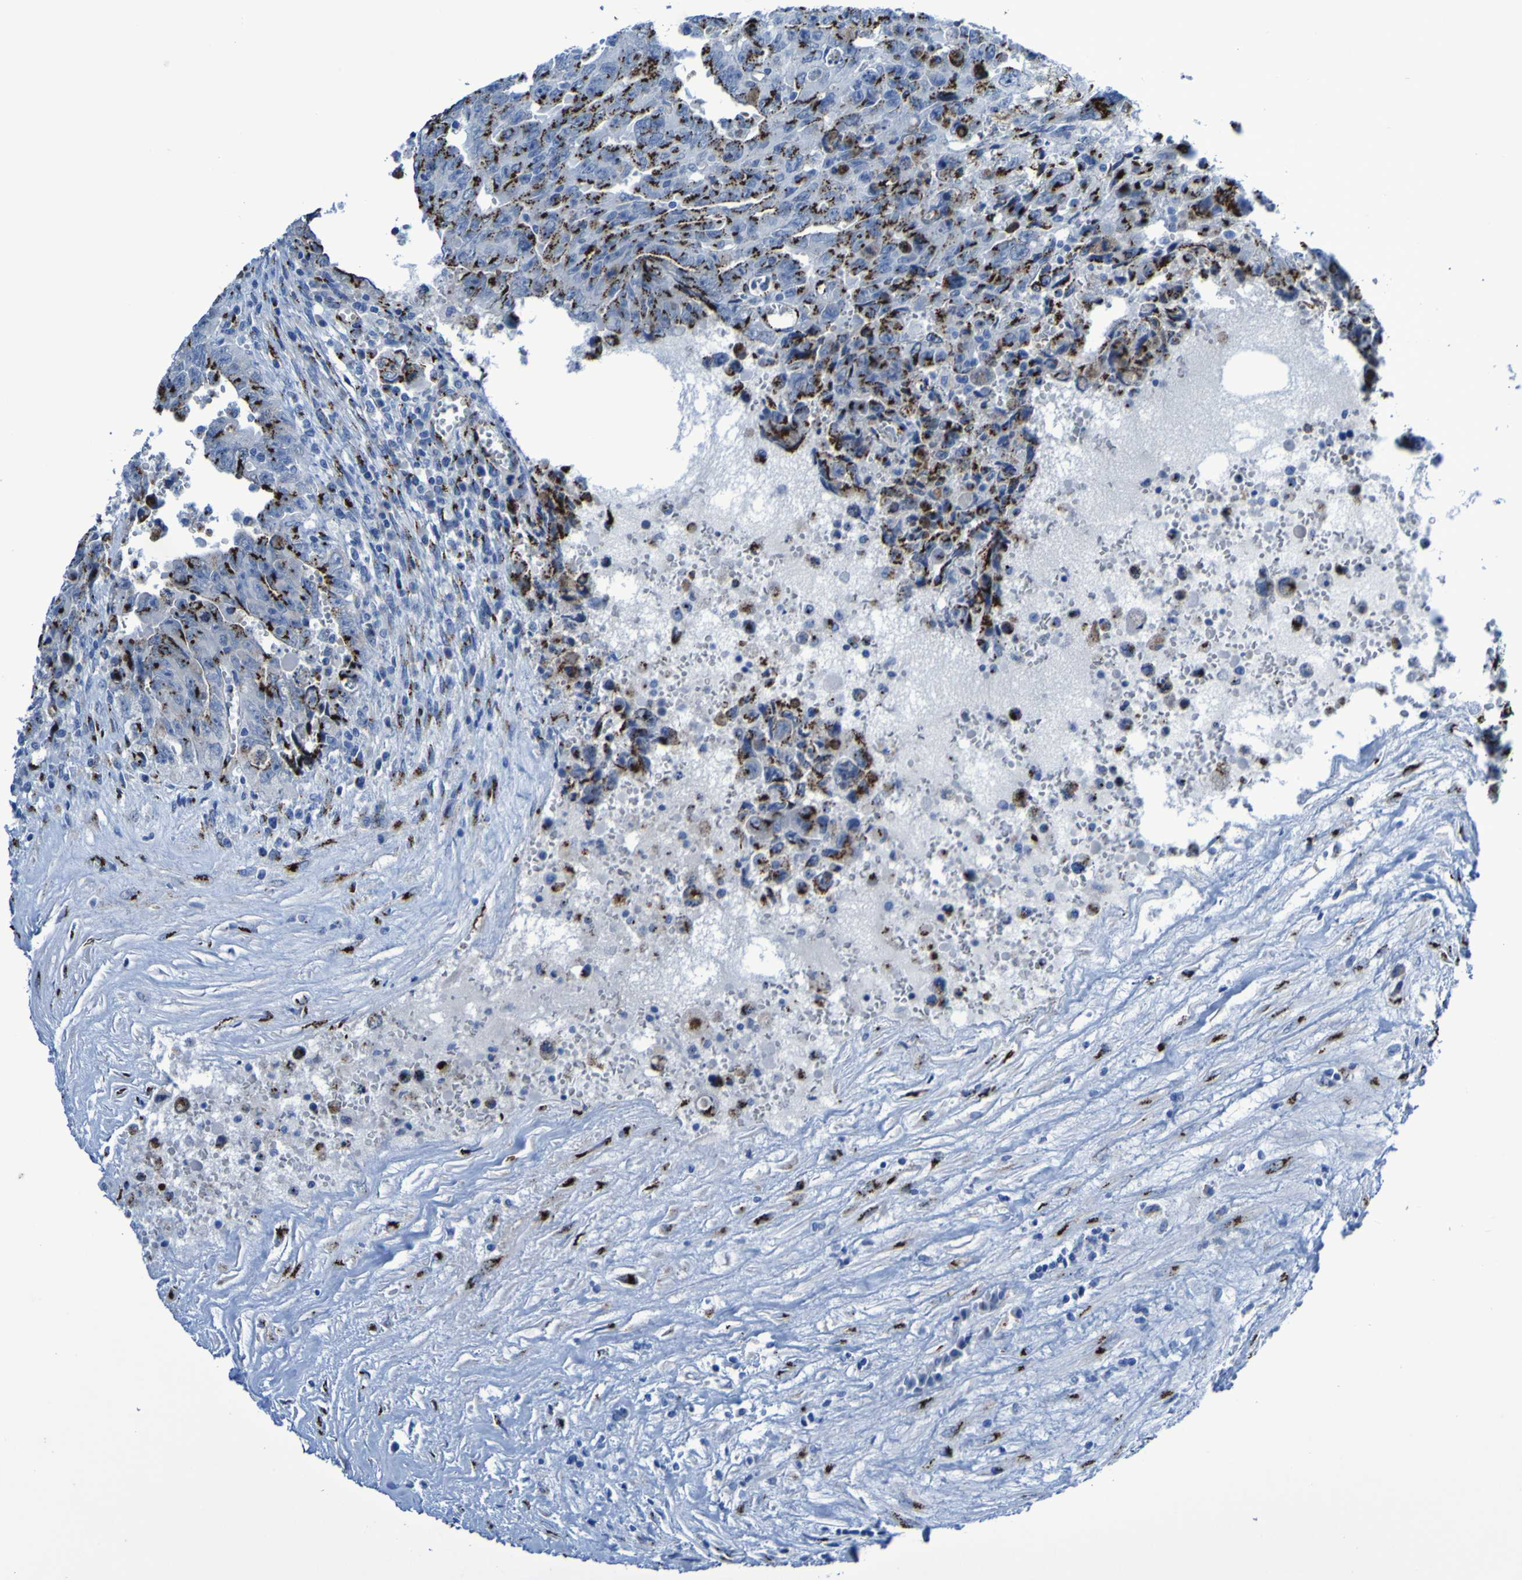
{"staining": {"intensity": "strong", "quantity": ">75%", "location": "cytoplasmic/membranous"}, "tissue": "testis cancer", "cell_type": "Tumor cells", "image_type": "cancer", "snomed": [{"axis": "morphology", "description": "Carcinoma, Embryonal, NOS"}, {"axis": "topography", "description": "Testis"}], "caption": "Immunohistochemistry of testis embryonal carcinoma shows high levels of strong cytoplasmic/membranous staining in approximately >75% of tumor cells.", "gene": "GOLM1", "patient": {"sex": "male", "age": 28}}